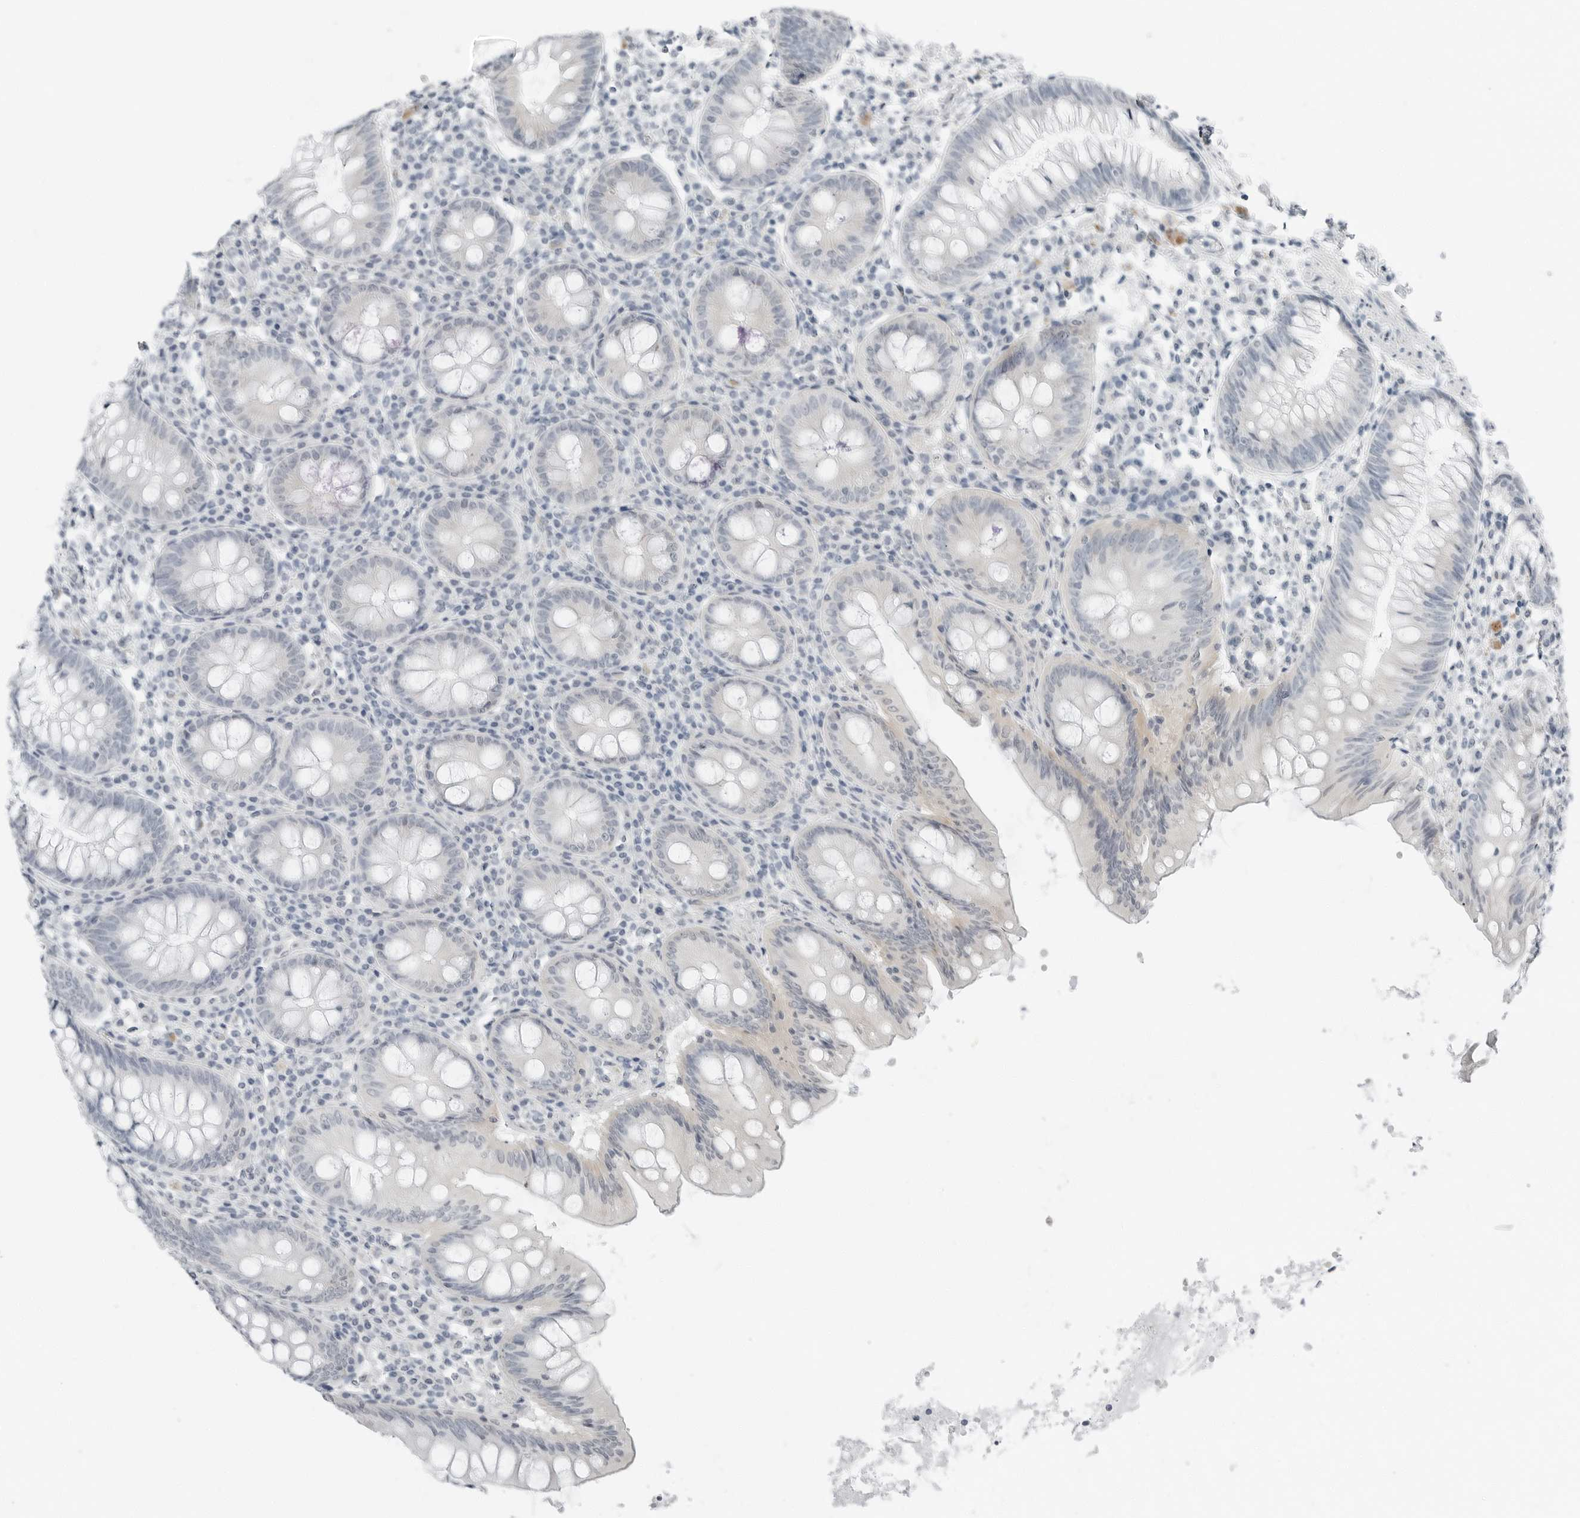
{"staining": {"intensity": "negative", "quantity": "none", "location": "none"}, "tissue": "appendix", "cell_type": "Glandular cells", "image_type": "normal", "snomed": [{"axis": "morphology", "description": "Normal tissue, NOS"}, {"axis": "topography", "description": "Appendix"}], "caption": "Unremarkable appendix was stained to show a protein in brown. There is no significant positivity in glandular cells. The staining is performed using DAB brown chromogen with nuclei counter-stained in using hematoxylin.", "gene": "XIRP1", "patient": {"sex": "female", "age": 54}}